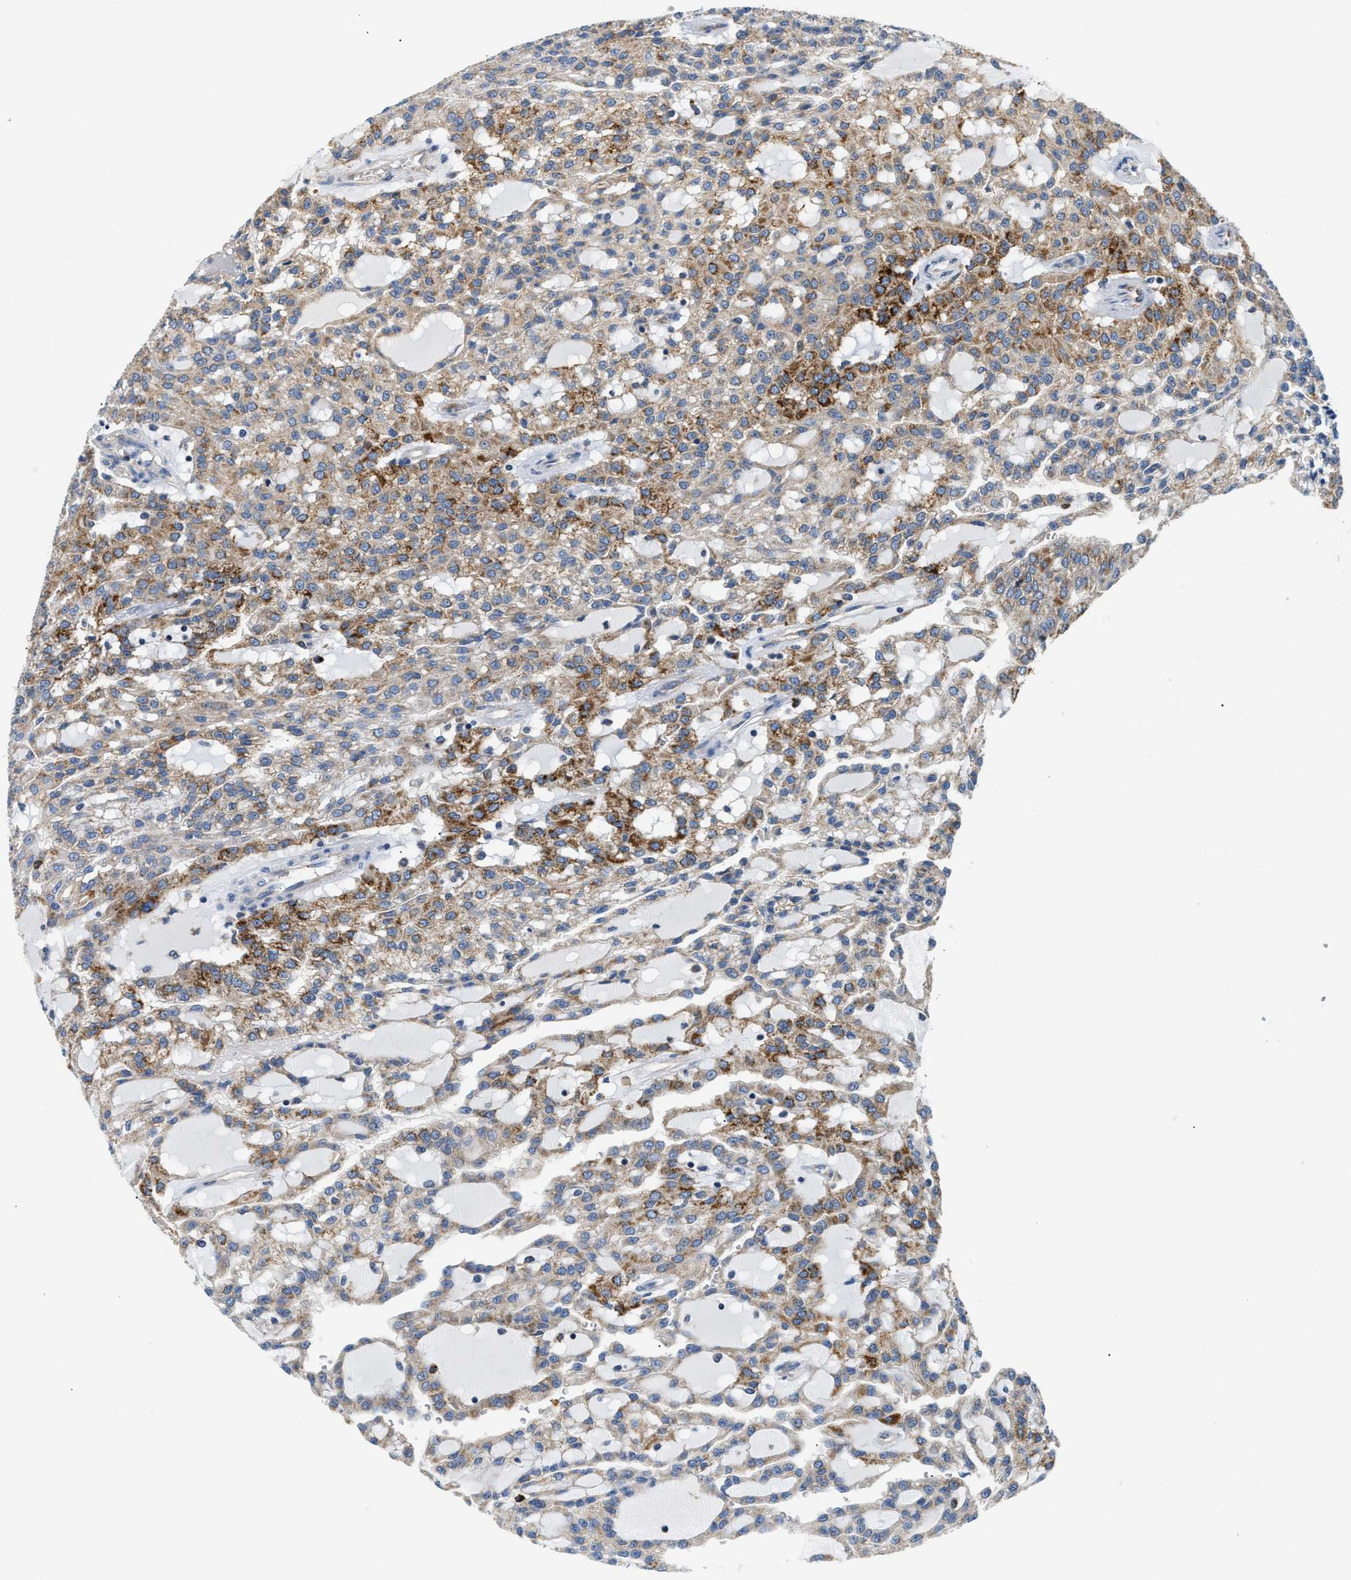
{"staining": {"intensity": "strong", "quantity": "<25%", "location": "cytoplasmic/membranous"}, "tissue": "renal cancer", "cell_type": "Tumor cells", "image_type": "cancer", "snomed": [{"axis": "morphology", "description": "Adenocarcinoma, NOS"}, {"axis": "topography", "description": "Kidney"}], "caption": "This image displays immunohistochemistry (IHC) staining of human renal adenocarcinoma, with medium strong cytoplasmic/membranous expression in about <25% of tumor cells.", "gene": "CCM2", "patient": {"sex": "male", "age": 63}}